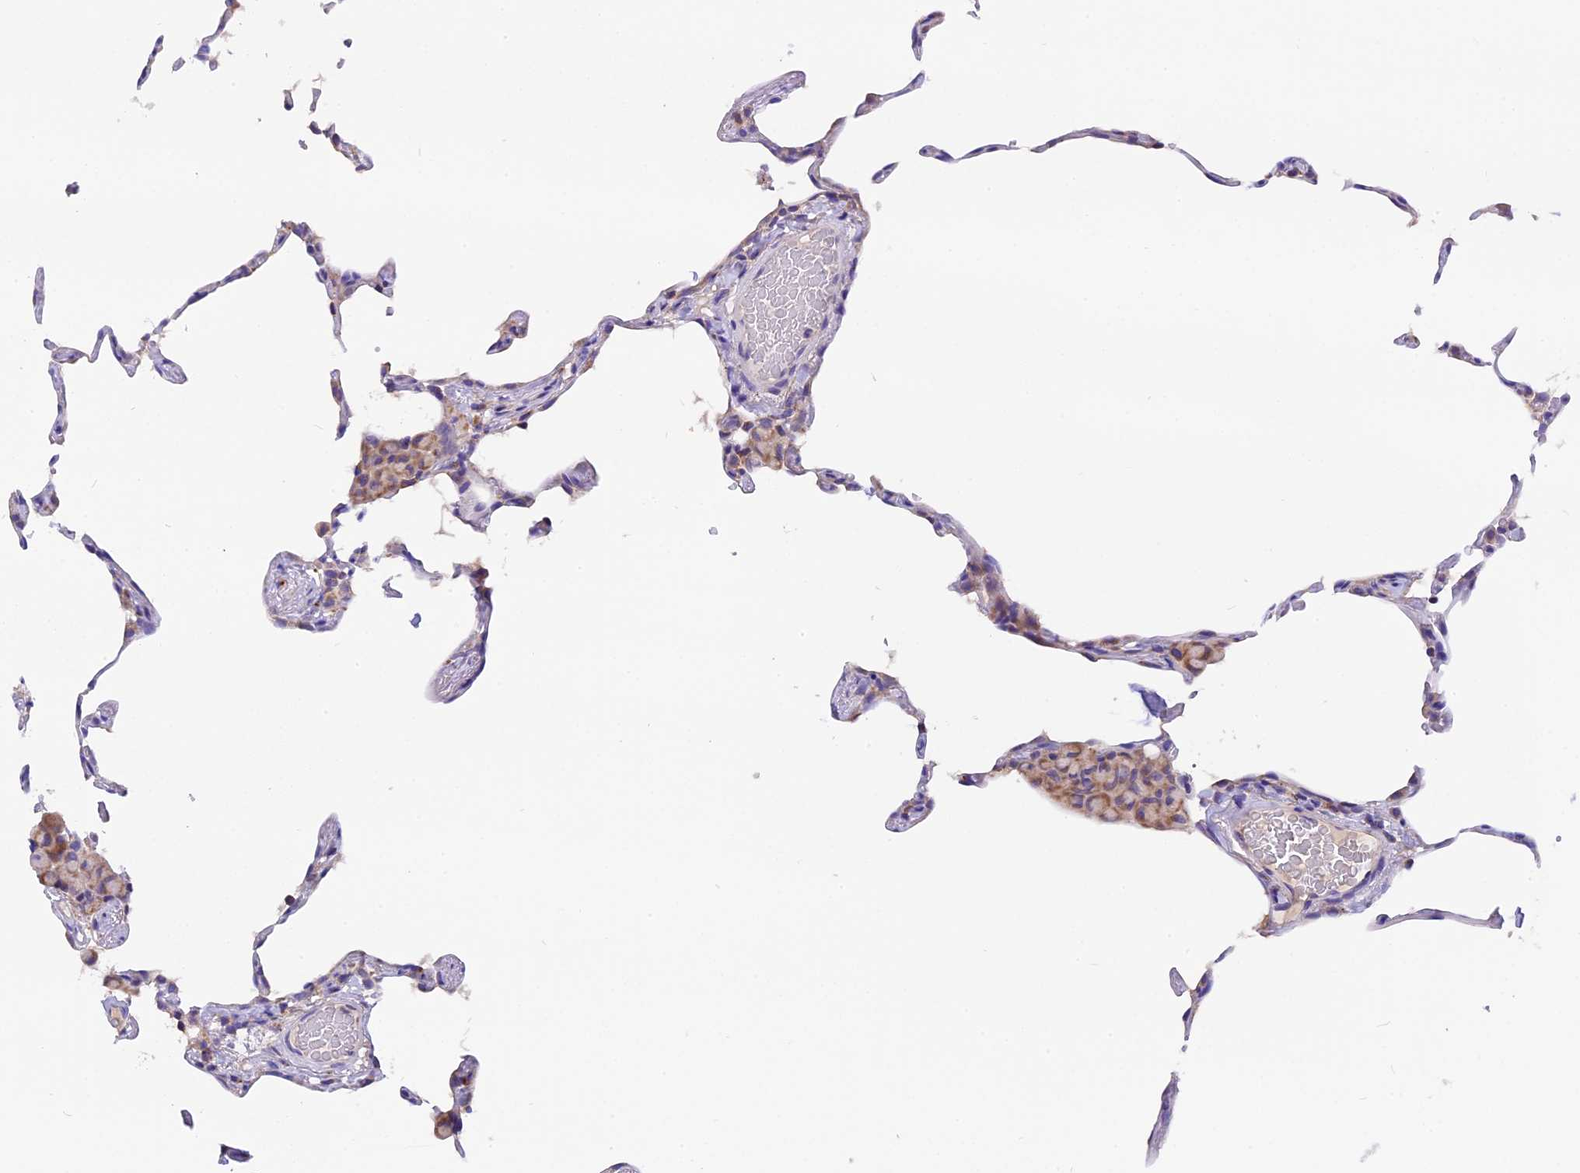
{"staining": {"intensity": "negative", "quantity": "none", "location": "none"}, "tissue": "lung", "cell_type": "Alveolar cells", "image_type": "normal", "snomed": [{"axis": "morphology", "description": "Normal tissue, NOS"}, {"axis": "topography", "description": "Lung"}], "caption": "Image shows no significant protein positivity in alveolar cells of benign lung. The staining was performed using DAB to visualize the protein expression in brown, while the nuclei were stained in blue with hematoxylin (Magnification: 20x).", "gene": "MGME1", "patient": {"sex": "female", "age": 57}}